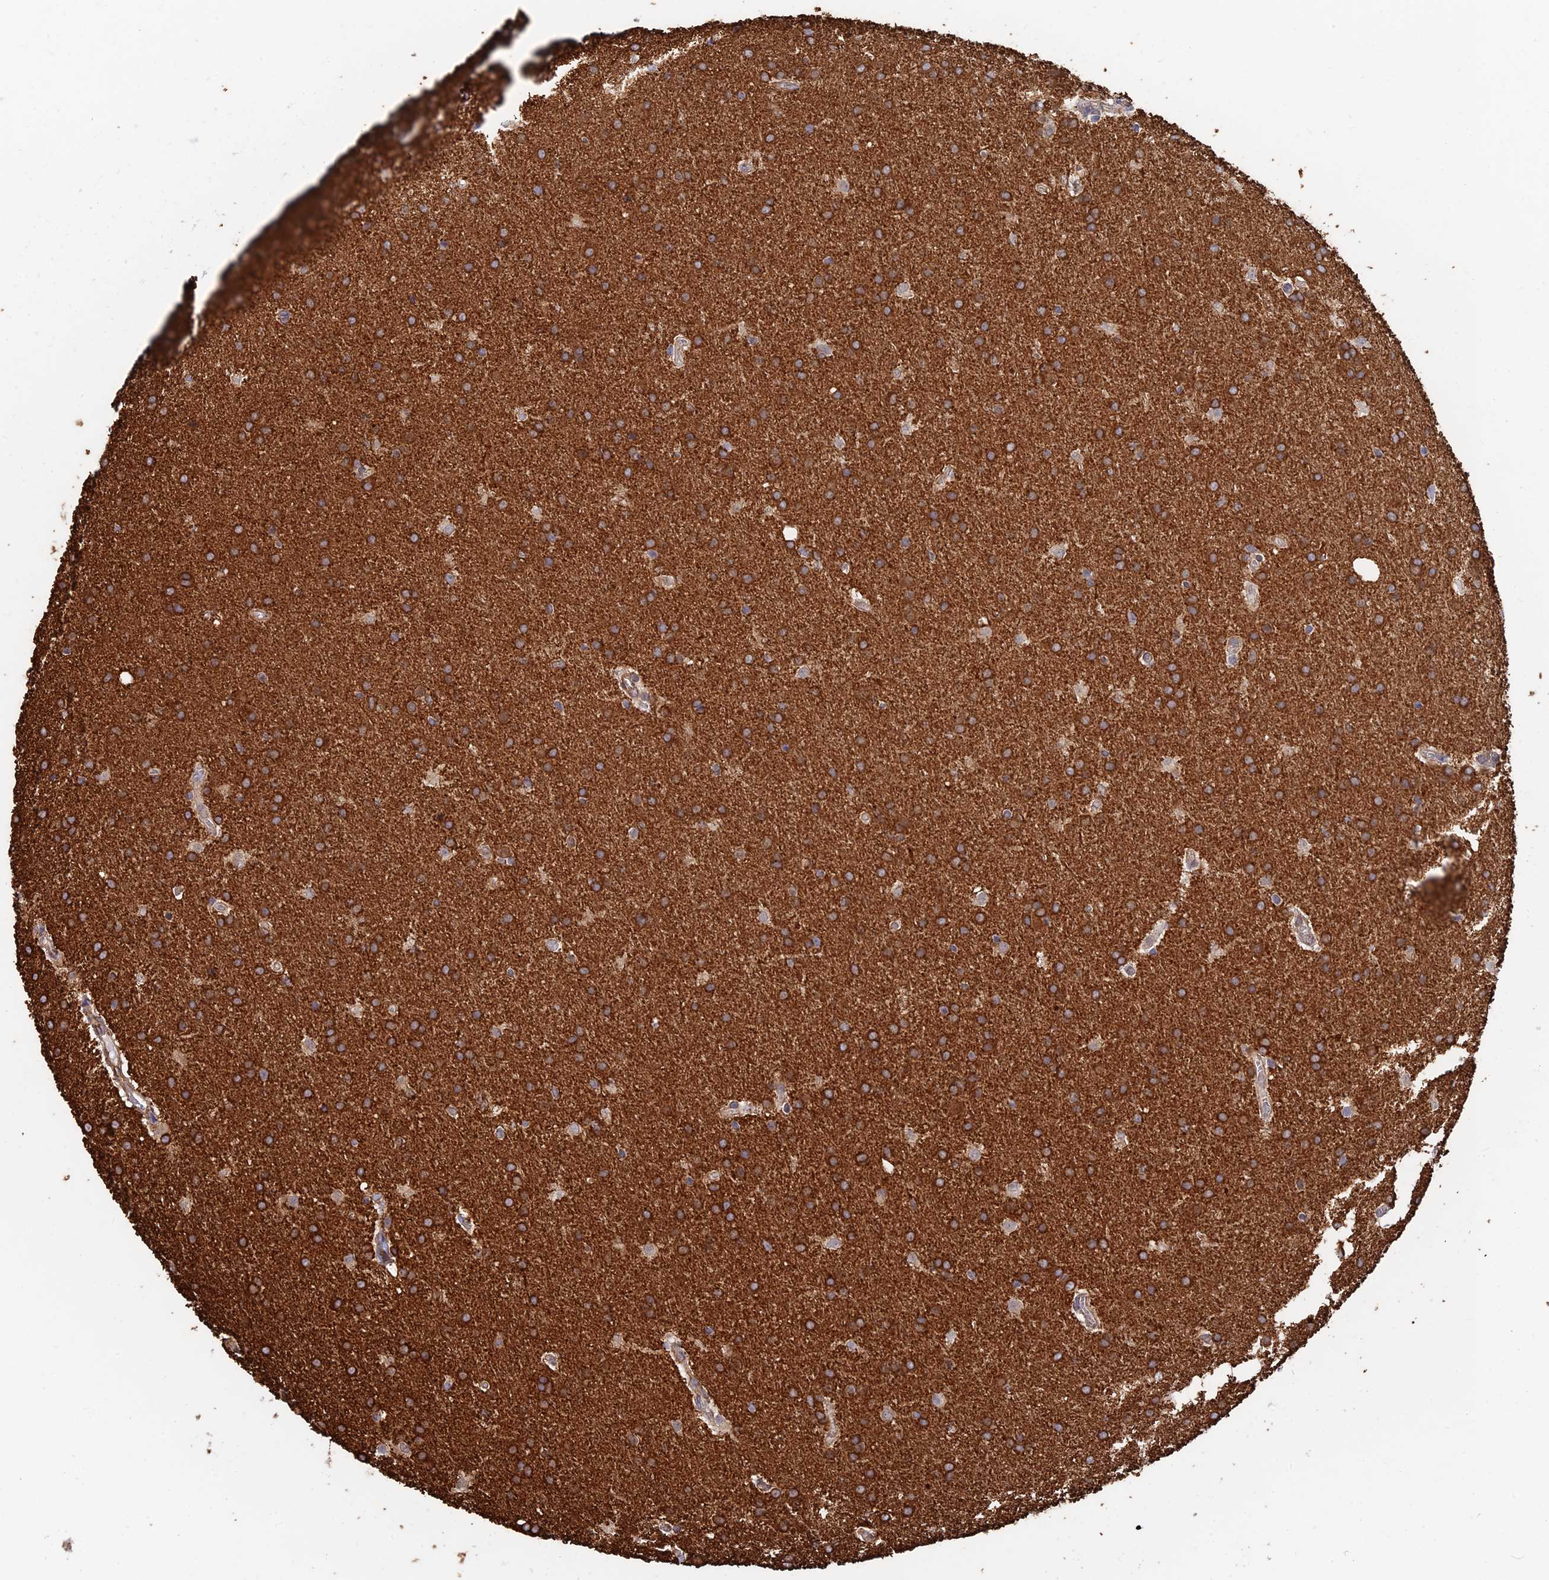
{"staining": {"intensity": "strong", "quantity": ">75%", "location": "cytoplasmic/membranous"}, "tissue": "glioma", "cell_type": "Tumor cells", "image_type": "cancer", "snomed": [{"axis": "morphology", "description": "Glioma, malignant, Low grade"}, {"axis": "topography", "description": "Brain"}], "caption": "A micrograph of human glioma stained for a protein exhibits strong cytoplasmic/membranous brown staining in tumor cells.", "gene": "WBP11", "patient": {"sex": "female", "age": 32}}